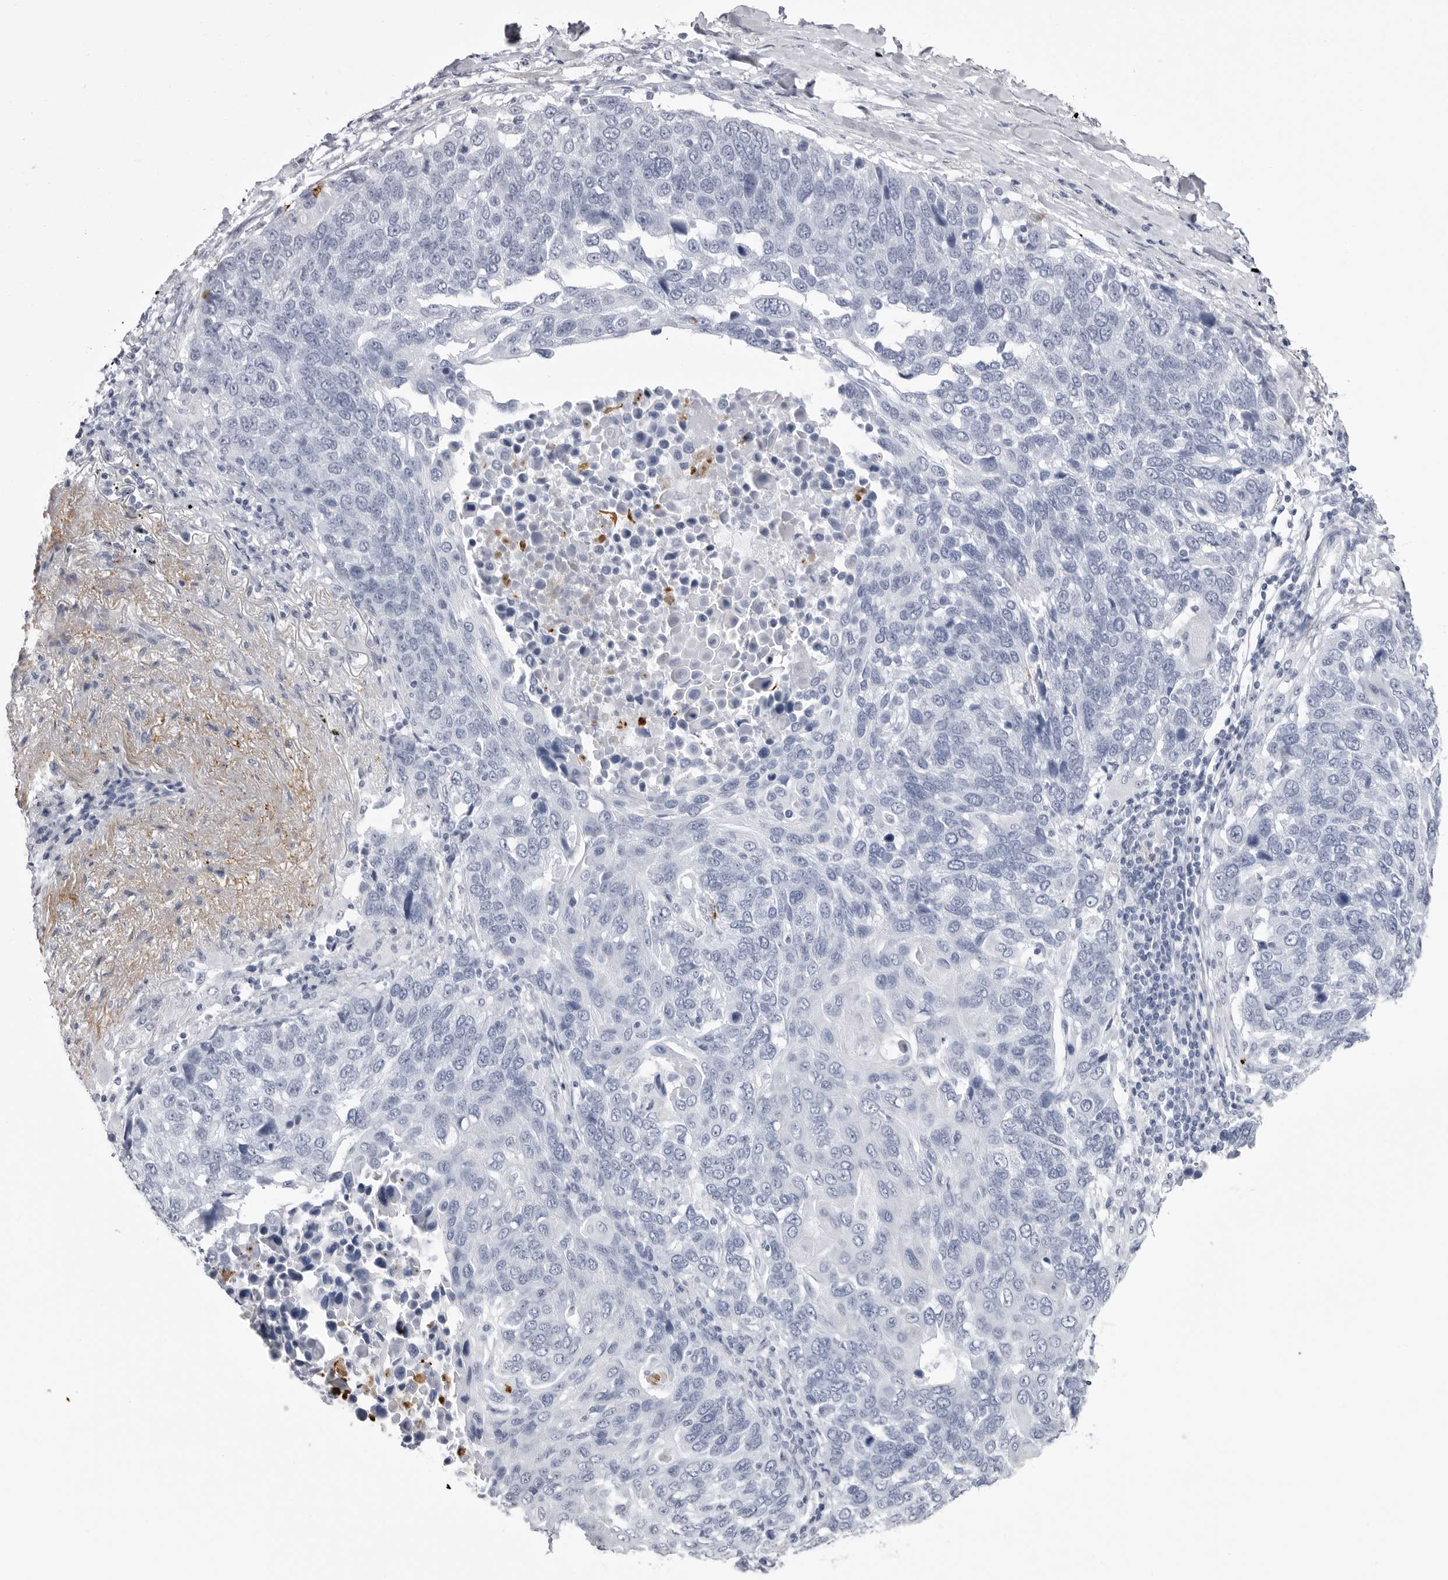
{"staining": {"intensity": "negative", "quantity": "none", "location": "none"}, "tissue": "lung cancer", "cell_type": "Tumor cells", "image_type": "cancer", "snomed": [{"axis": "morphology", "description": "Squamous cell carcinoma, NOS"}, {"axis": "topography", "description": "Lung"}], "caption": "Immunohistochemical staining of human lung cancer (squamous cell carcinoma) displays no significant staining in tumor cells.", "gene": "COL26A1", "patient": {"sex": "male", "age": 66}}